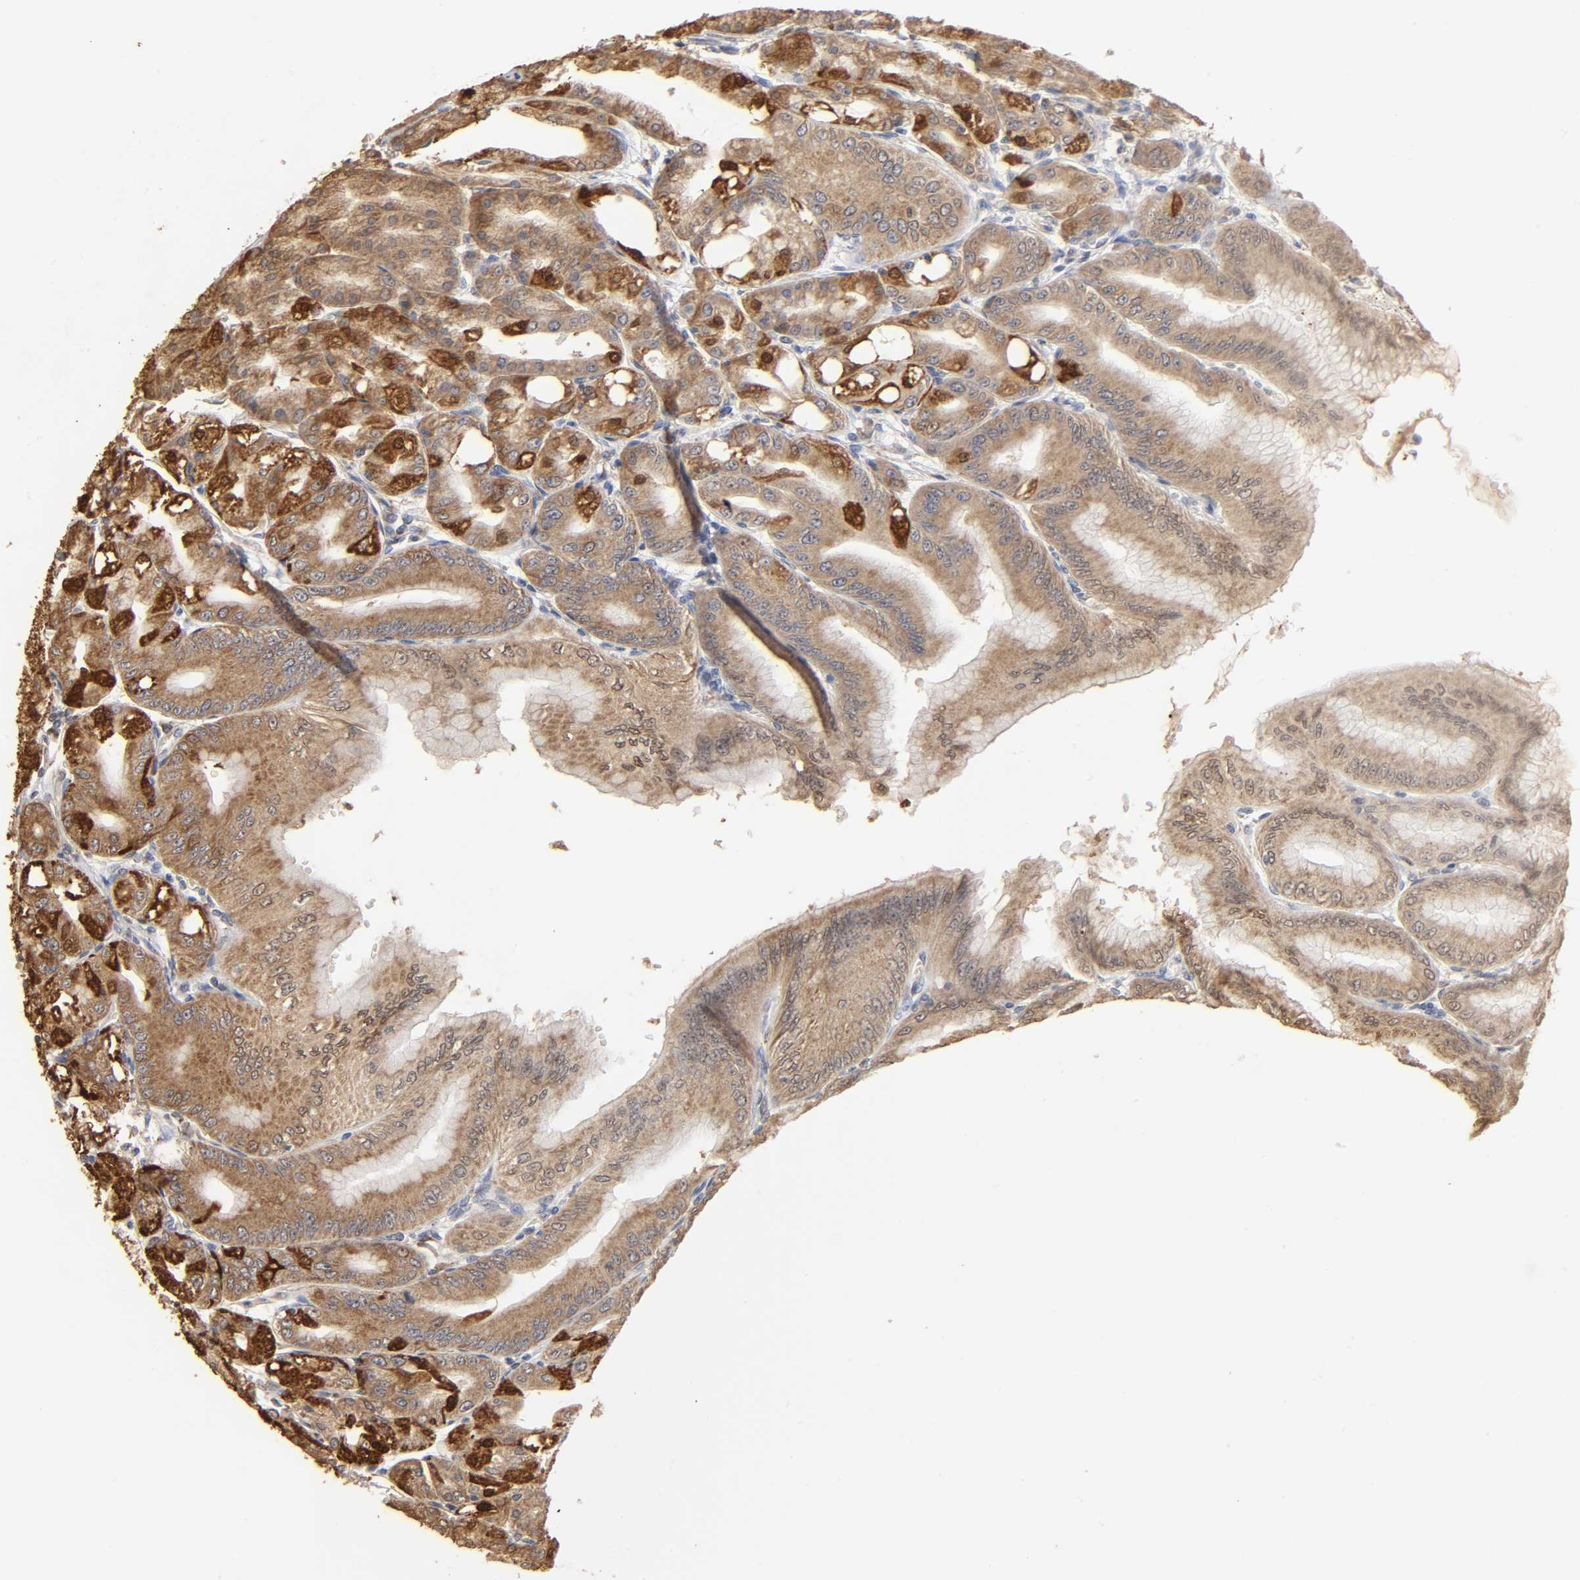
{"staining": {"intensity": "strong", "quantity": ">75%", "location": "cytoplasmic/membranous"}, "tissue": "stomach", "cell_type": "Glandular cells", "image_type": "normal", "snomed": [{"axis": "morphology", "description": "Normal tissue, NOS"}, {"axis": "topography", "description": "Stomach, lower"}], "caption": "Strong cytoplasmic/membranous protein positivity is identified in approximately >75% of glandular cells in stomach. (DAB (3,3'-diaminobenzidine) = brown stain, brightfield microscopy at high magnification).", "gene": "CYCS", "patient": {"sex": "male", "age": 71}}